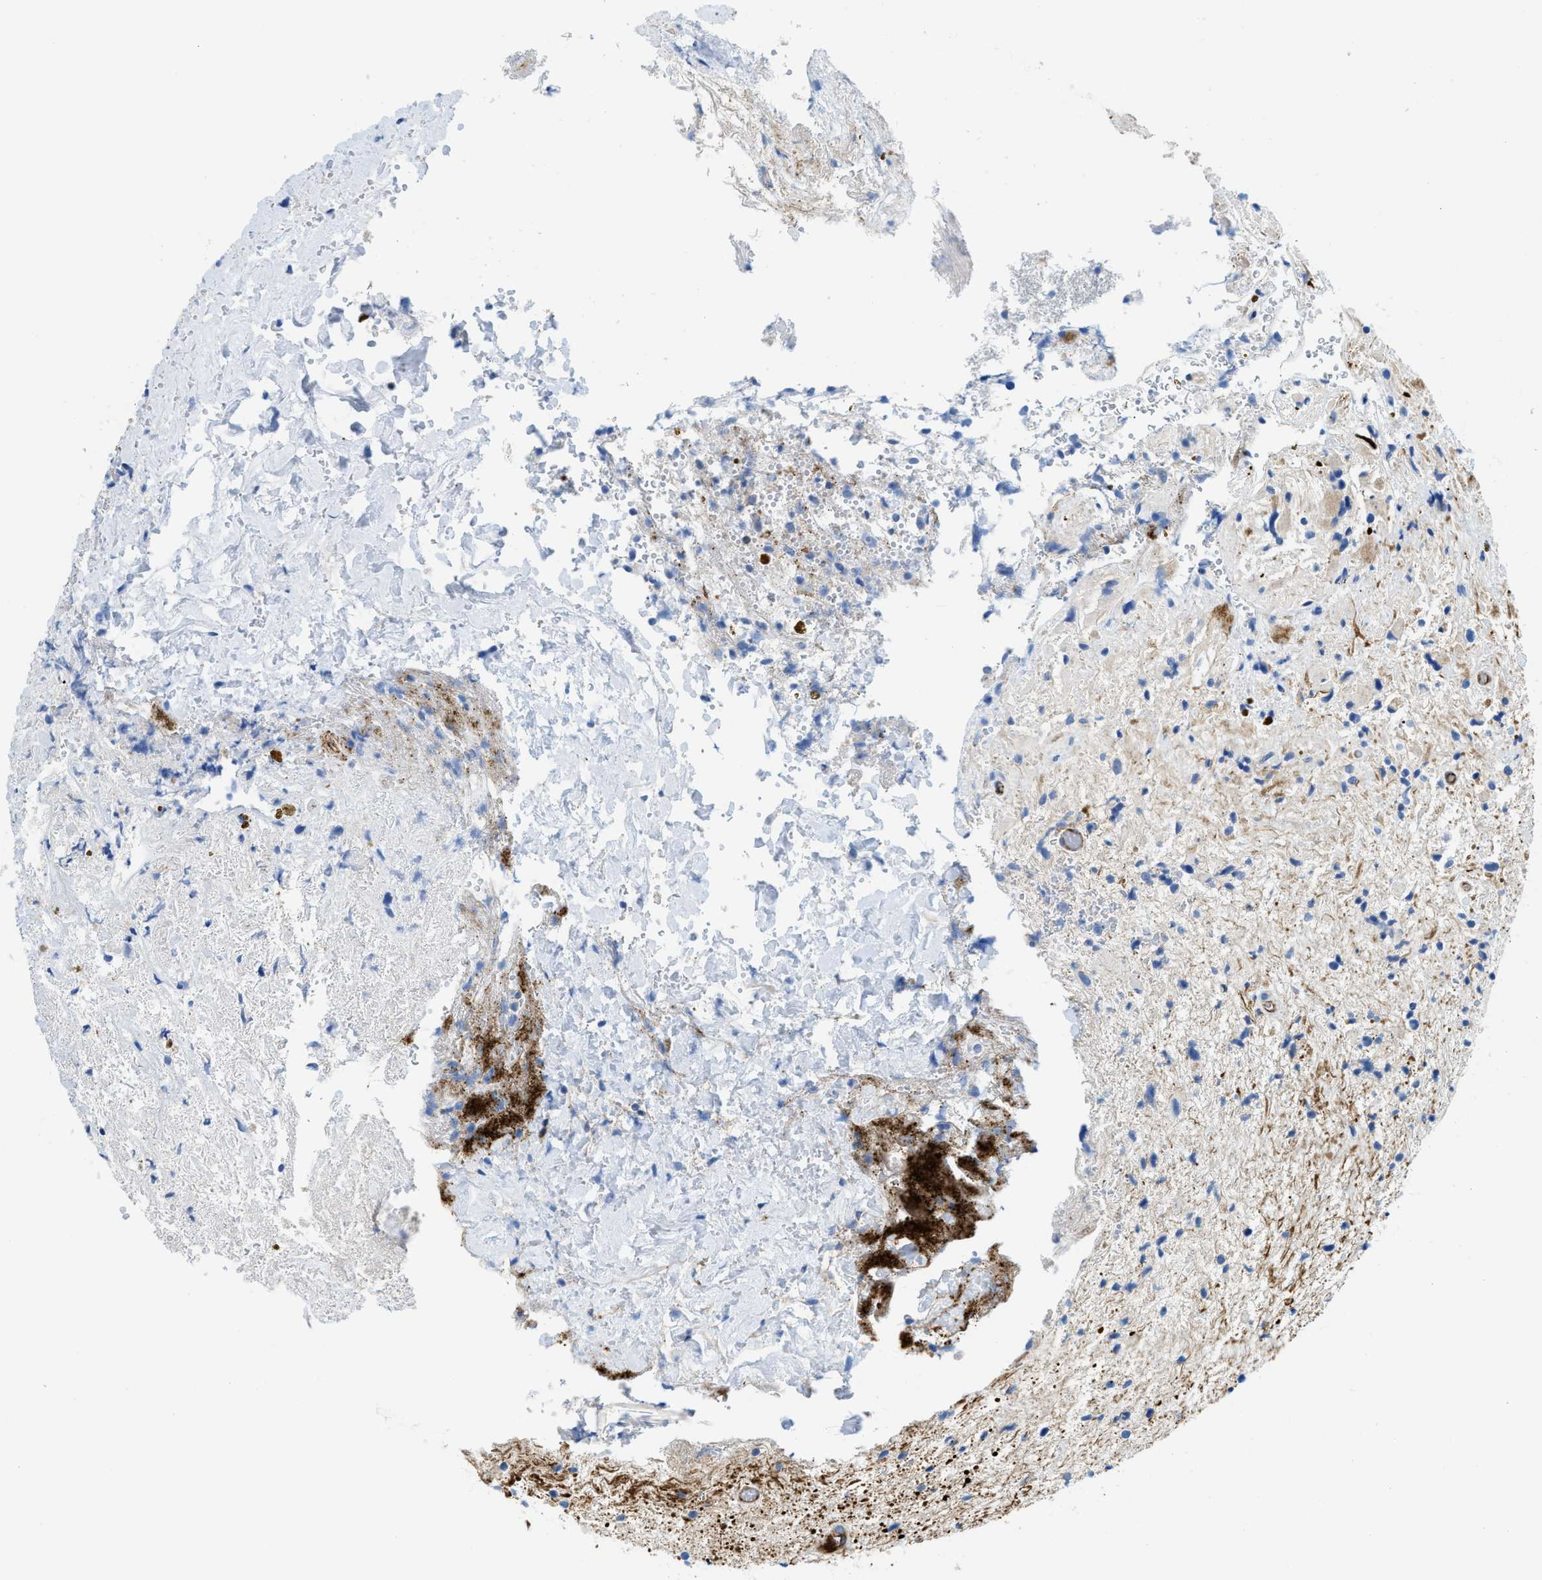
{"staining": {"intensity": "negative", "quantity": "none", "location": "none"}, "tissue": "glioma", "cell_type": "Tumor cells", "image_type": "cancer", "snomed": [{"axis": "morphology", "description": "Glioma, malignant, High grade"}, {"axis": "topography", "description": "Brain"}], "caption": "The micrograph reveals no staining of tumor cells in high-grade glioma (malignant).", "gene": "CUTA", "patient": {"sex": "male", "age": 33}}